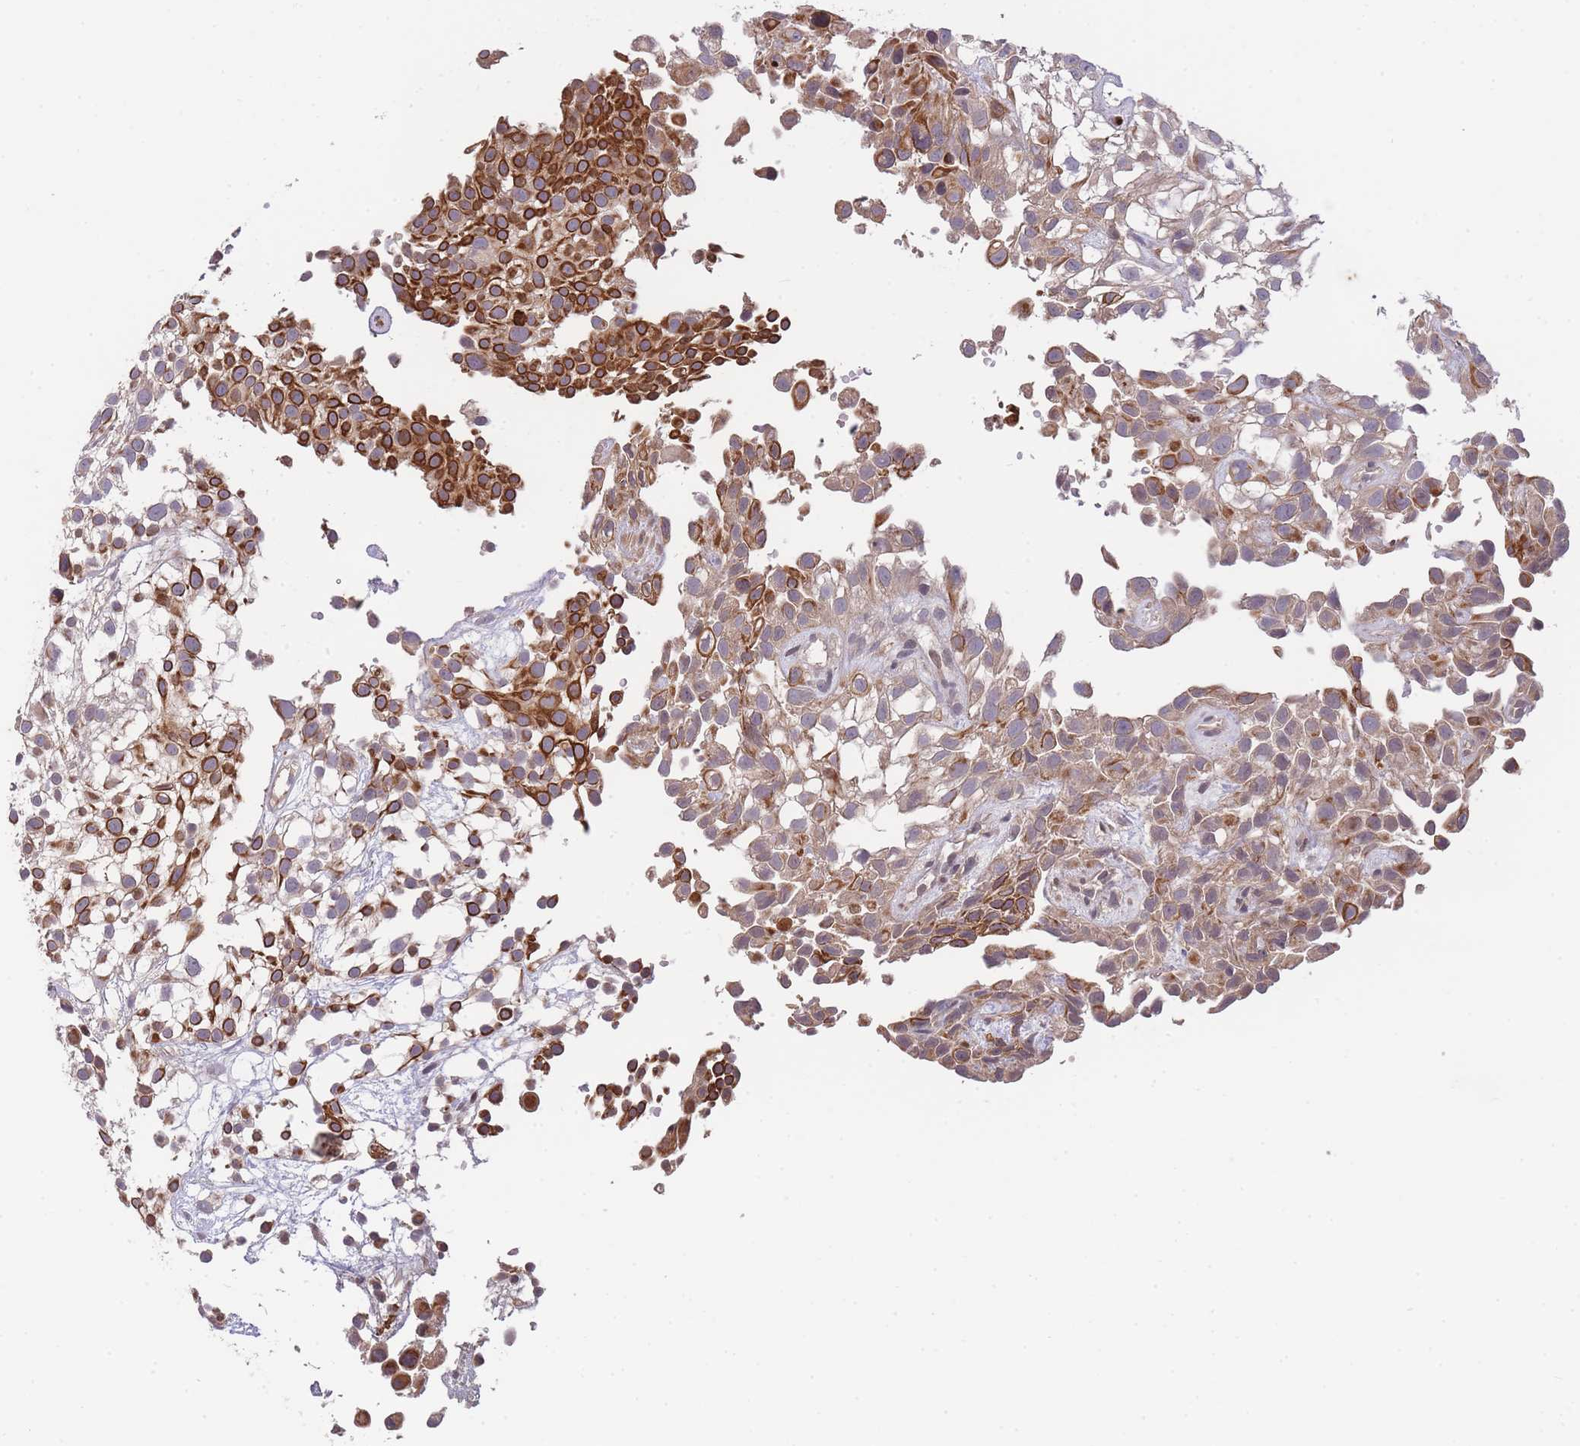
{"staining": {"intensity": "strong", "quantity": ">75%", "location": "cytoplasmic/membranous"}, "tissue": "urothelial cancer", "cell_type": "Tumor cells", "image_type": "cancer", "snomed": [{"axis": "morphology", "description": "Urothelial carcinoma, High grade"}, {"axis": "topography", "description": "Urinary bladder"}], "caption": "About >75% of tumor cells in human urothelial carcinoma (high-grade) exhibit strong cytoplasmic/membranous protein positivity as visualized by brown immunohistochemical staining.", "gene": "RALGDS", "patient": {"sex": "male", "age": 56}}